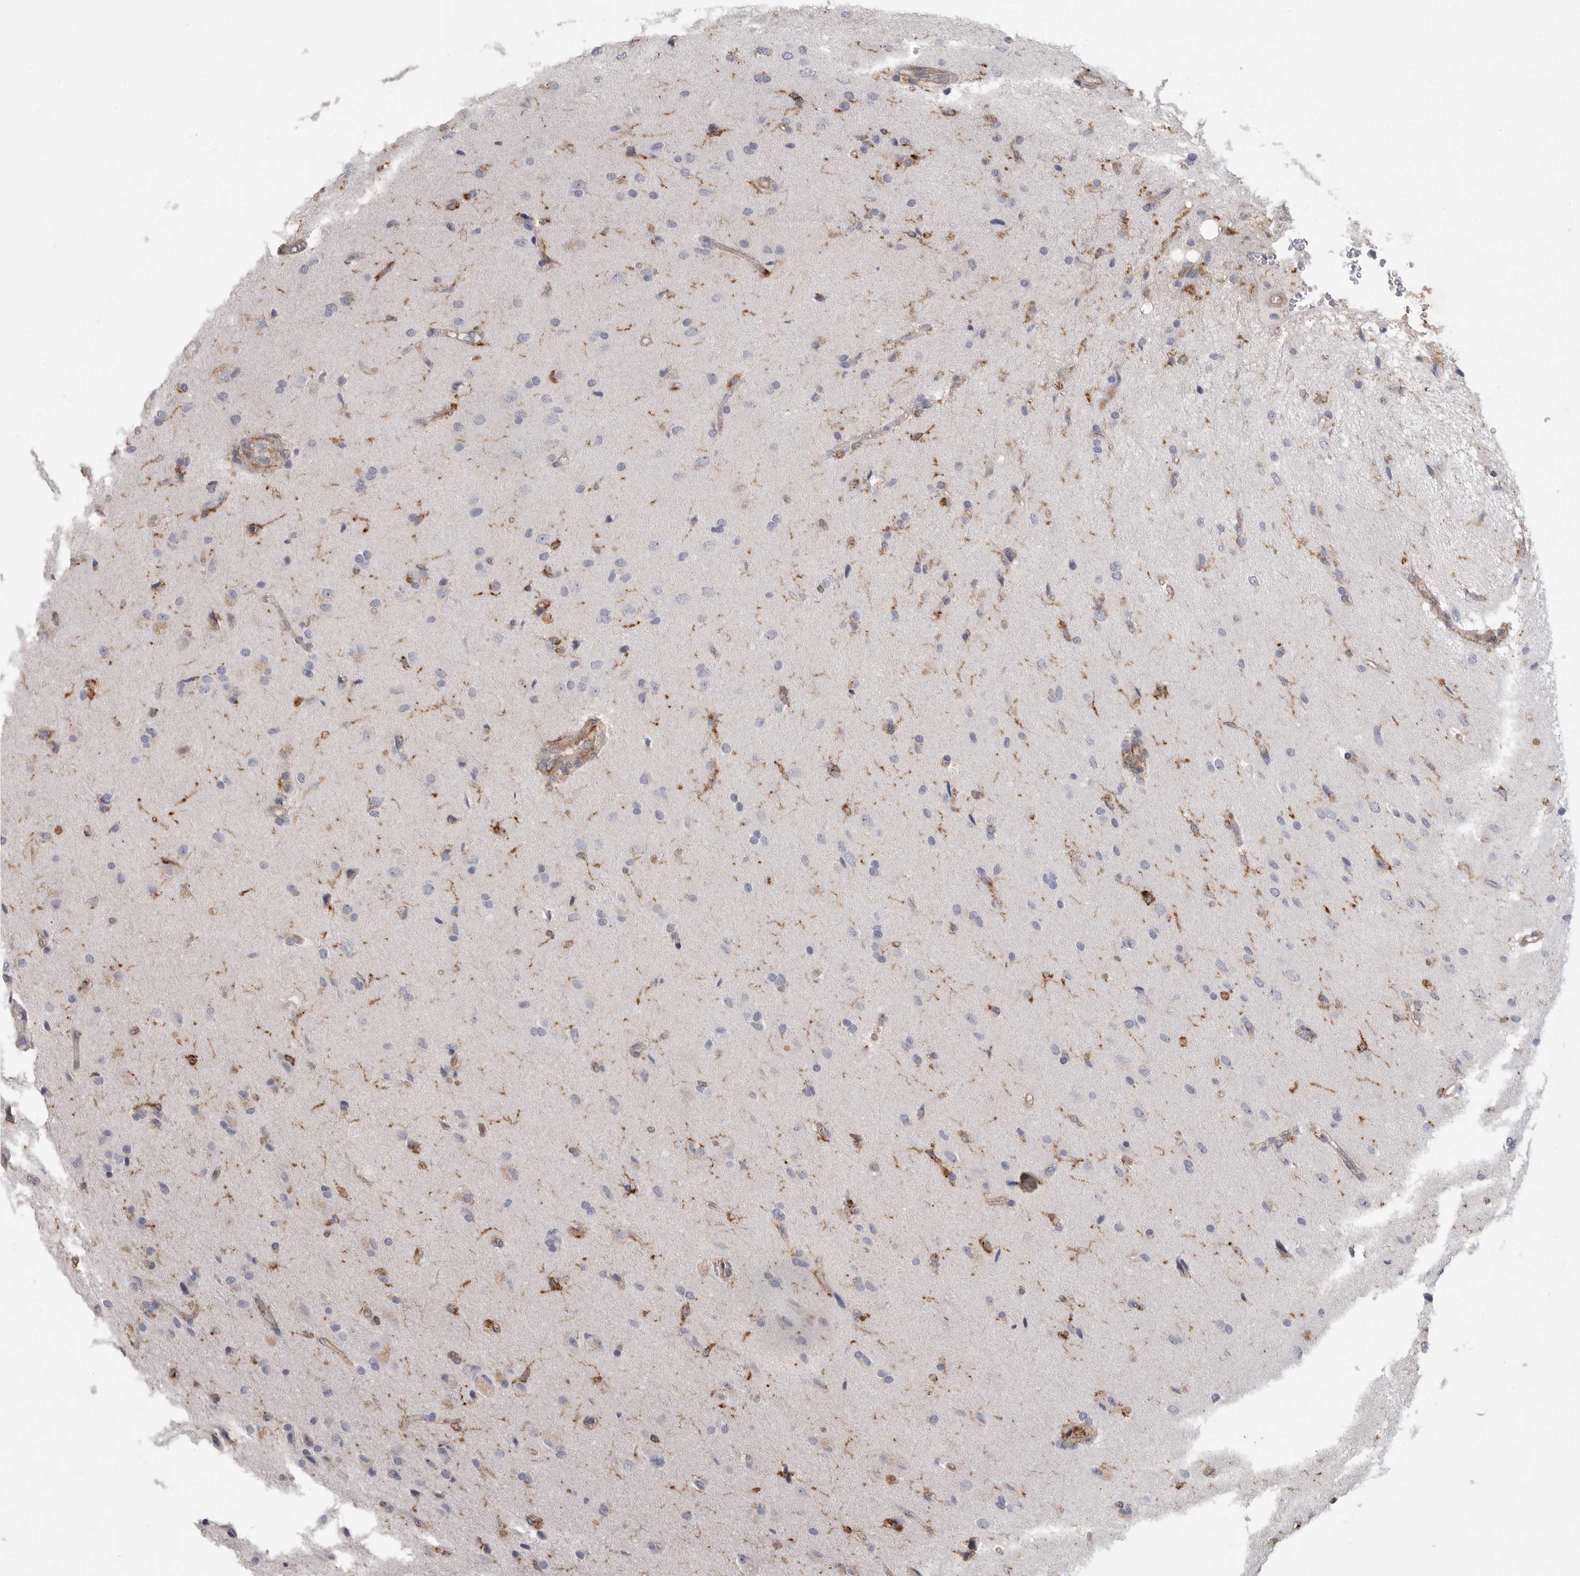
{"staining": {"intensity": "negative", "quantity": "none", "location": "none"}, "tissue": "glioma", "cell_type": "Tumor cells", "image_type": "cancer", "snomed": [{"axis": "morphology", "description": "Glioma, malignant, High grade"}, {"axis": "topography", "description": "Brain"}], "caption": "Immunohistochemical staining of malignant high-grade glioma reveals no significant staining in tumor cells.", "gene": "SIGLEC10", "patient": {"sex": "male", "age": 72}}